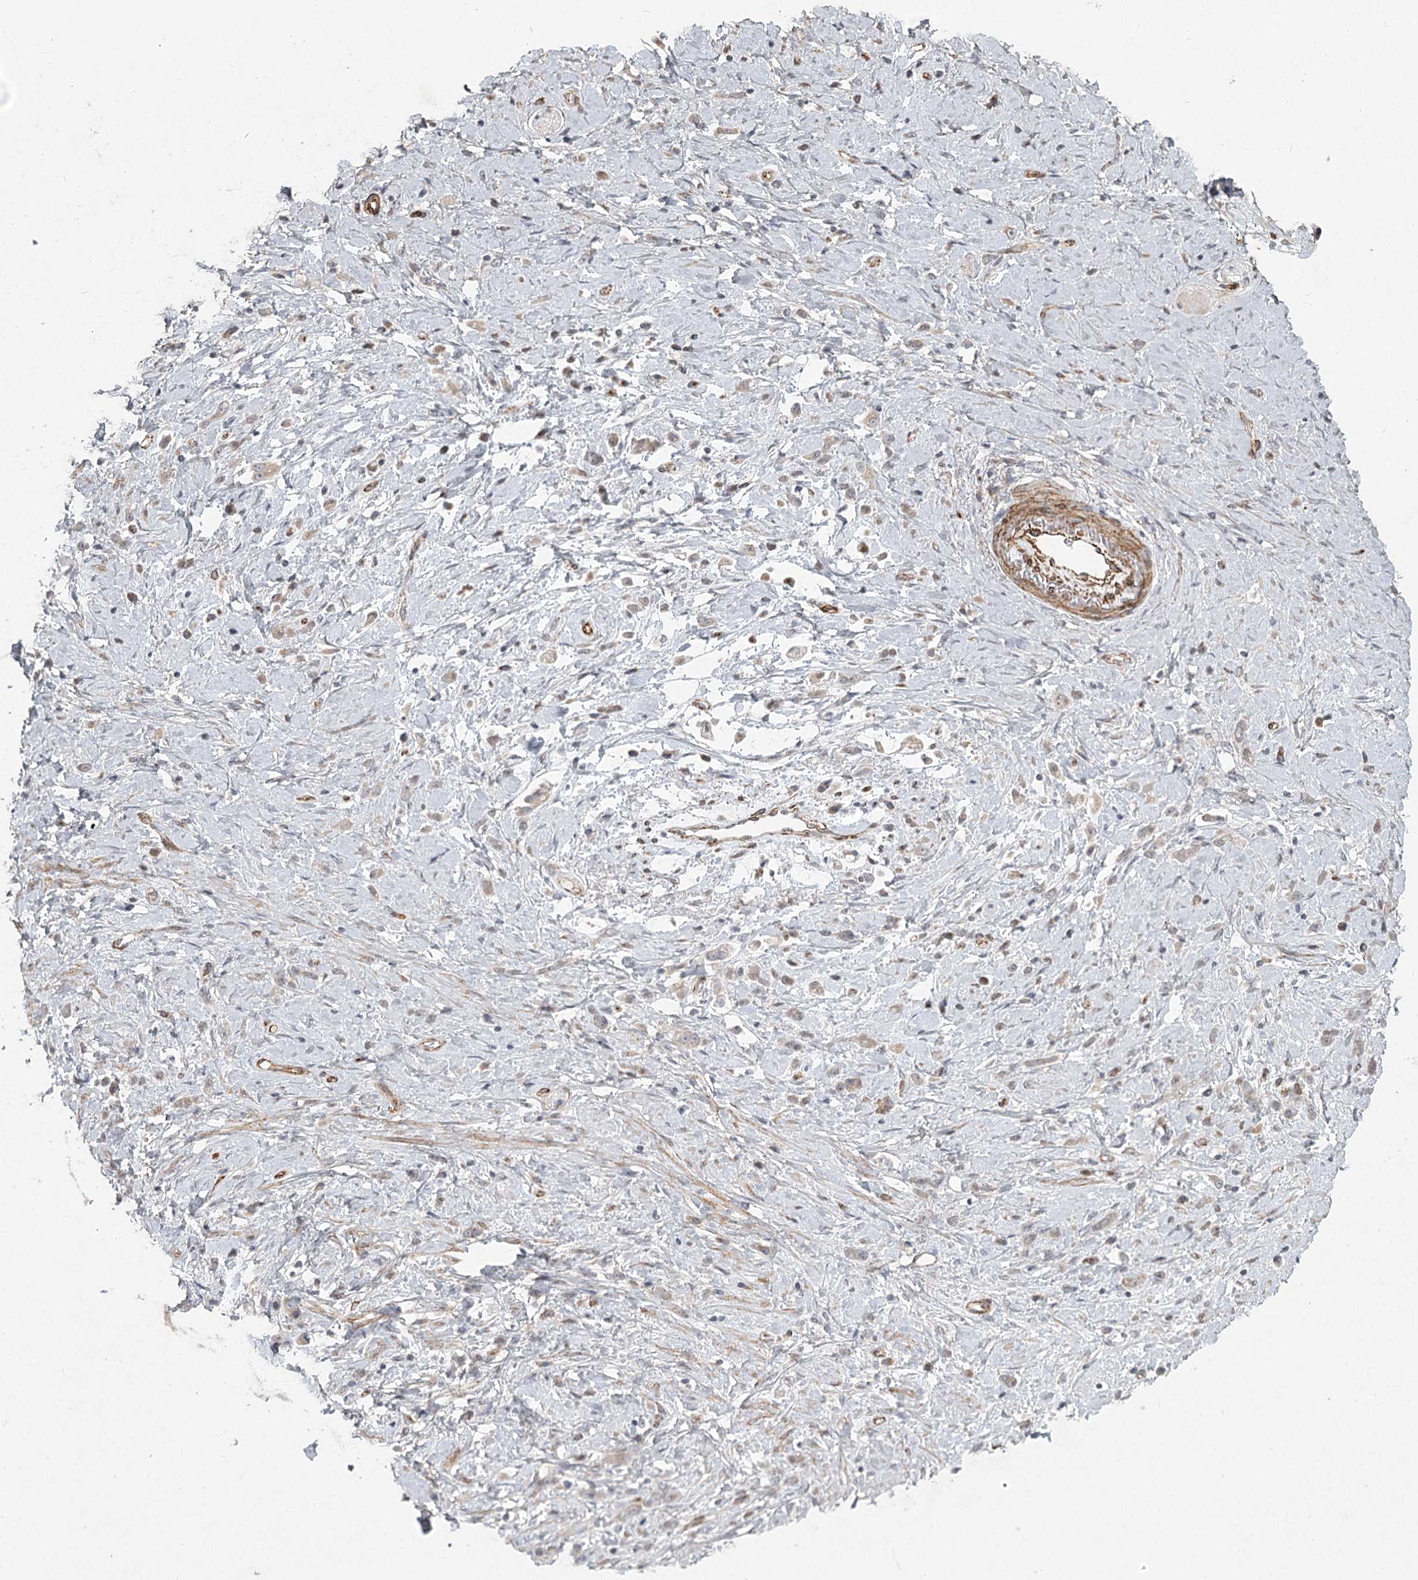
{"staining": {"intensity": "weak", "quantity": "<25%", "location": "cytoplasmic/membranous"}, "tissue": "stomach cancer", "cell_type": "Tumor cells", "image_type": "cancer", "snomed": [{"axis": "morphology", "description": "Adenocarcinoma, NOS"}, {"axis": "topography", "description": "Stomach"}], "caption": "An IHC histopathology image of stomach cancer (adenocarcinoma) is shown. There is no staining in tumor cells of stomach cancer (adenocarcinoma). (DAB (3,3'-diaminobenzidine) immunohistochemistry with hematoxylin counter stain).", "gene": "MEPE", "patient": {"sex": "female", "age": 60}}